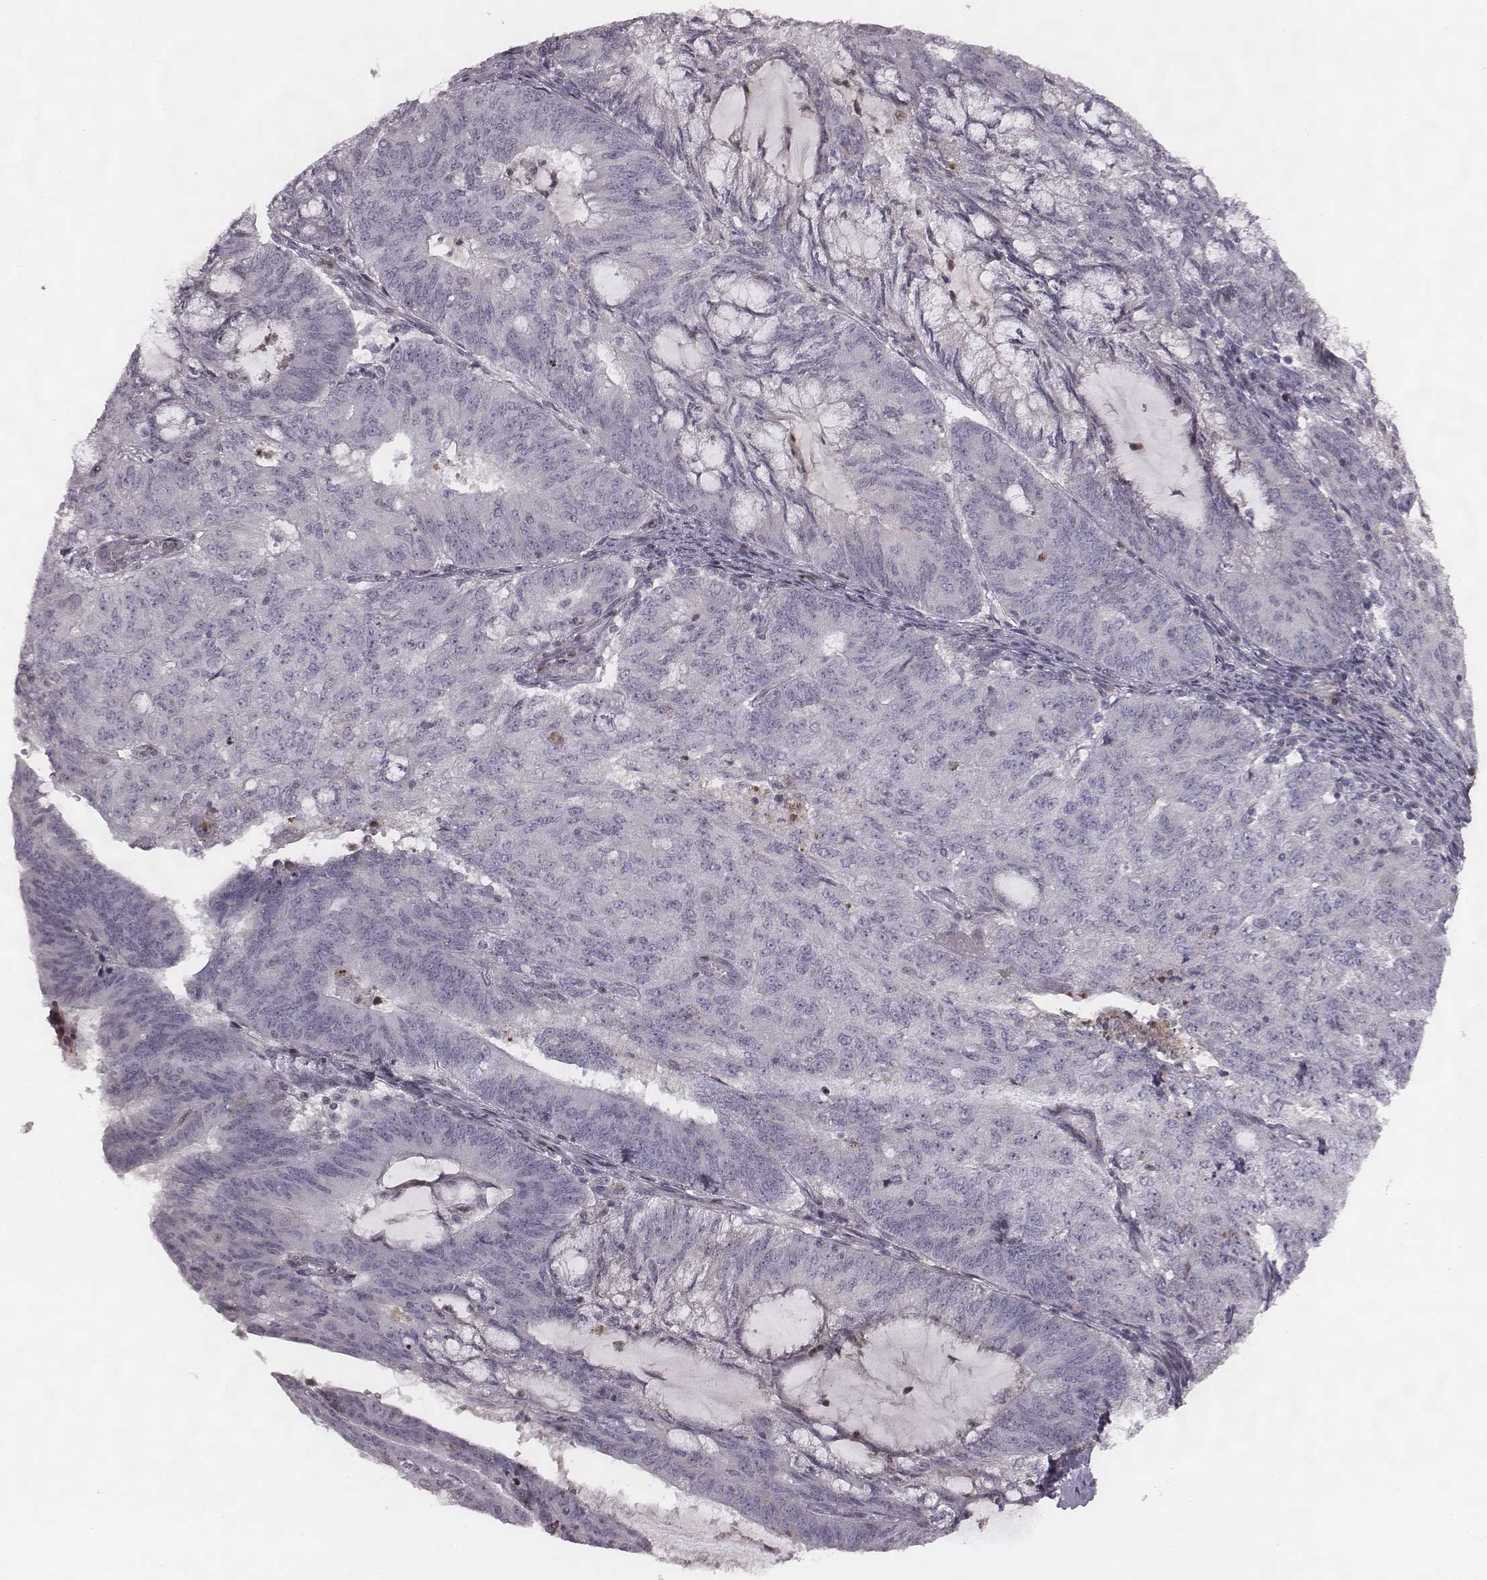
{"staining": {"intensity": "moderate", "quantity": "<25%", "location": "nuclear"}, "tissue": "endometrial cancer", "cell_type": "Tumor cells", "image_type": "cancer", "snomed": [{"axis": "morphology", "description": "Adenocarcinoma, NOS"}, {"axis": "topography", "description": "Endometrium"}], "caption": "High-magnification brightfield microscopy of endometrial cancer stained with DAB (3,3'-diaminobenzidine) (brown) and counterstained with hematoxylin (blue). tumor cells exhibit moderate nuclear expression is seen in approximately<25% of cells.", "gene": "NDC1", "patient": {"sex": "female", "age": 82}}